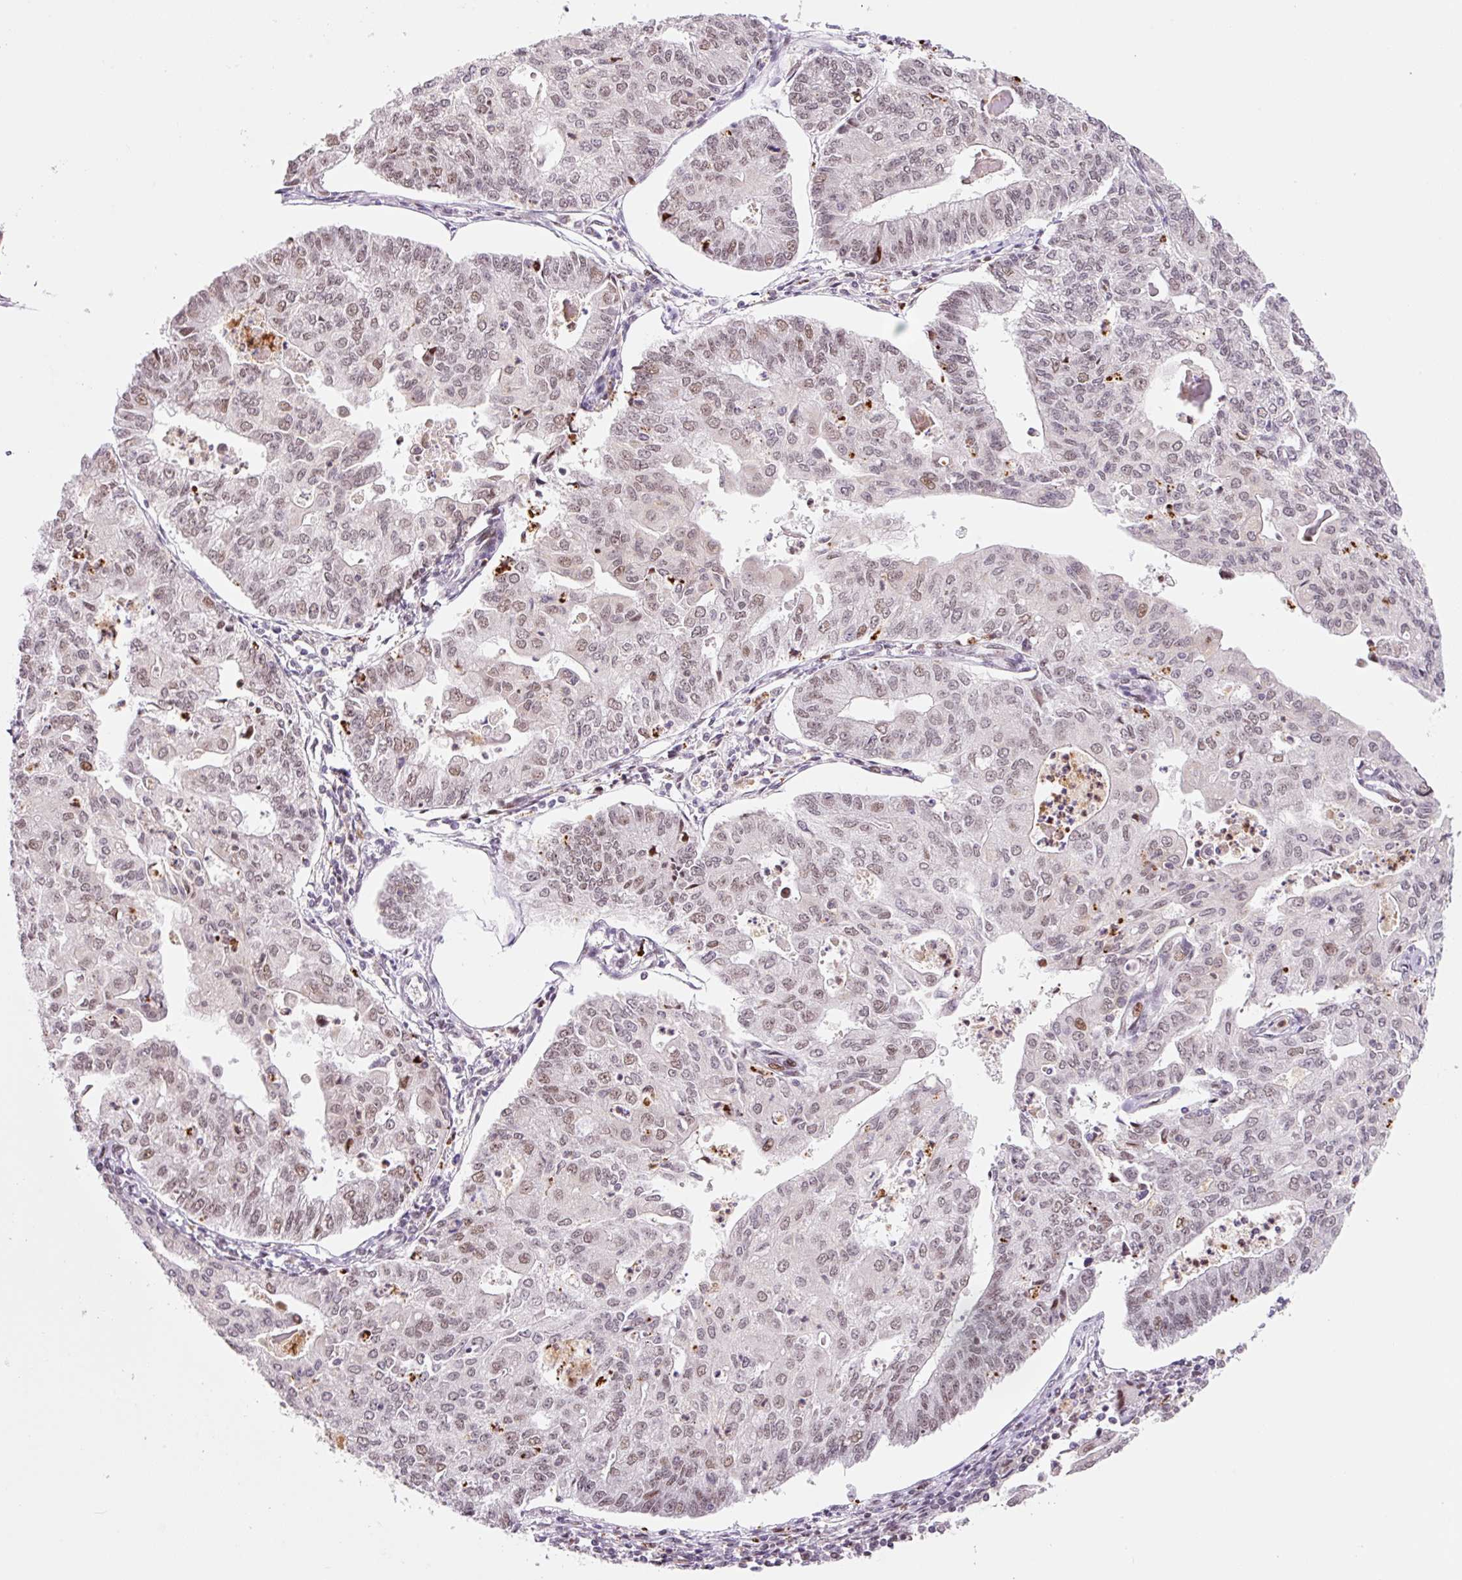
{"staining": {"intensity": "moderate", "quantity": "25%-75%", "location": "nuclear"}, "tissue": "endometrial cancer", "cell_type": "Tumor cells", "image_type": "cancer", "snomed": [{"axis": "morphology", "description": "Adenocarcinoma, NOS"}, {"axis": "topography", "description": "Endometrium"}], "caption": "Human adenocarcinoma (endometrial) stained with a protein marker exhibits moderate staining in tumor cells.", "gene": "CCNL2", "patient": {"sex": "female", "age": 56}}